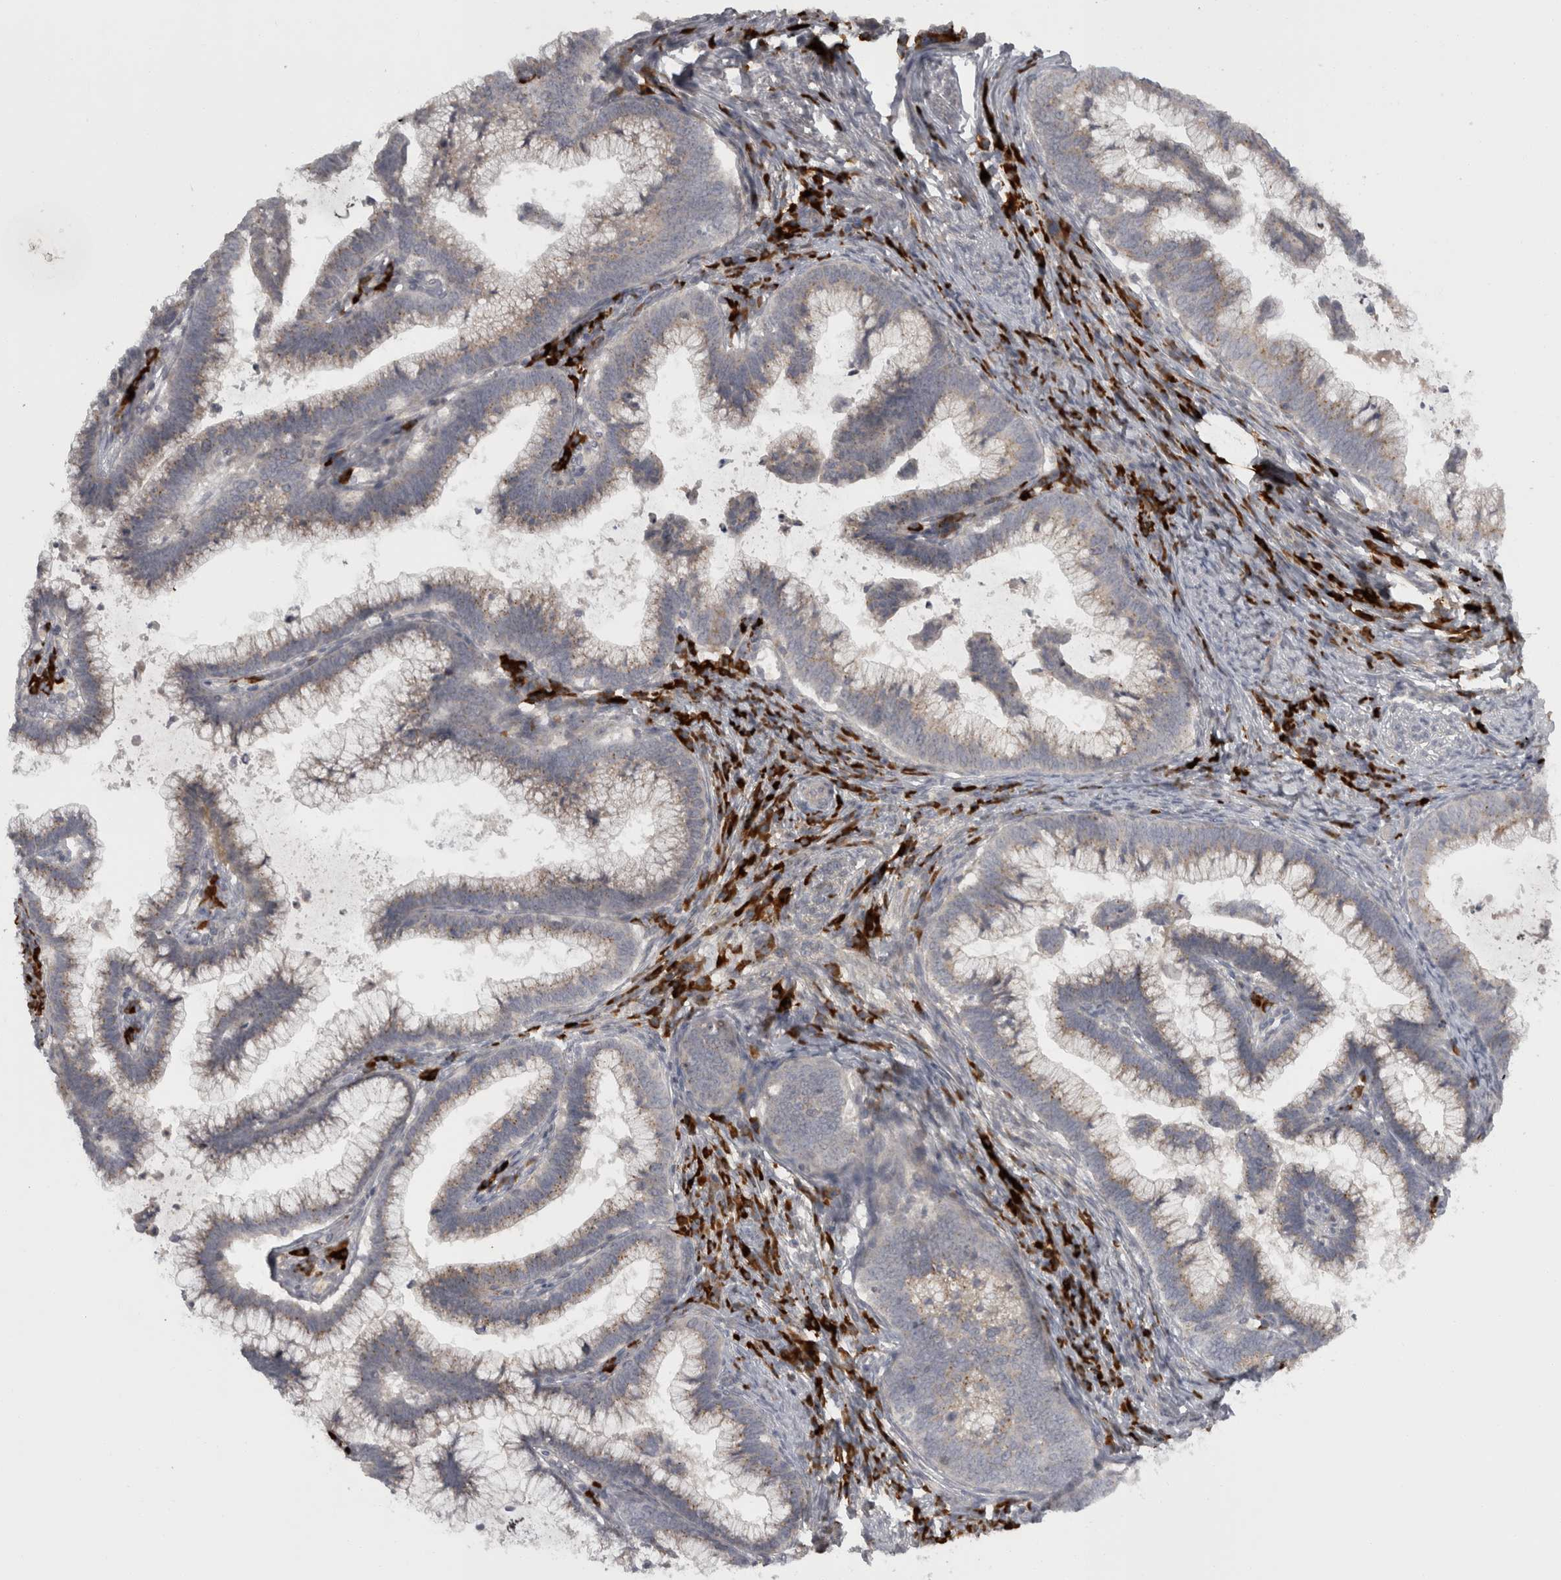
{"staining": {"intensity": "weak", "quantity": "25%-75%", "location": "cytoplasmic/membranous"}, "tissue": "cervical cancer", "cell_type": "Tumor cells", "image_type": "cancer", "snomed": [{"axis": "morphology", "description": "Adenocarcinoma, NOS"}, {"axis": "topography", "description": "Cervix"}], "caption": "Cervical cancer stained with a brown dye shows weak cytoplasmic/membranous positive expression in approximately 25%-75% of tumor cells.", "gene": "SLCO5A1", "patient": {"sex": "female", "age": 36}}